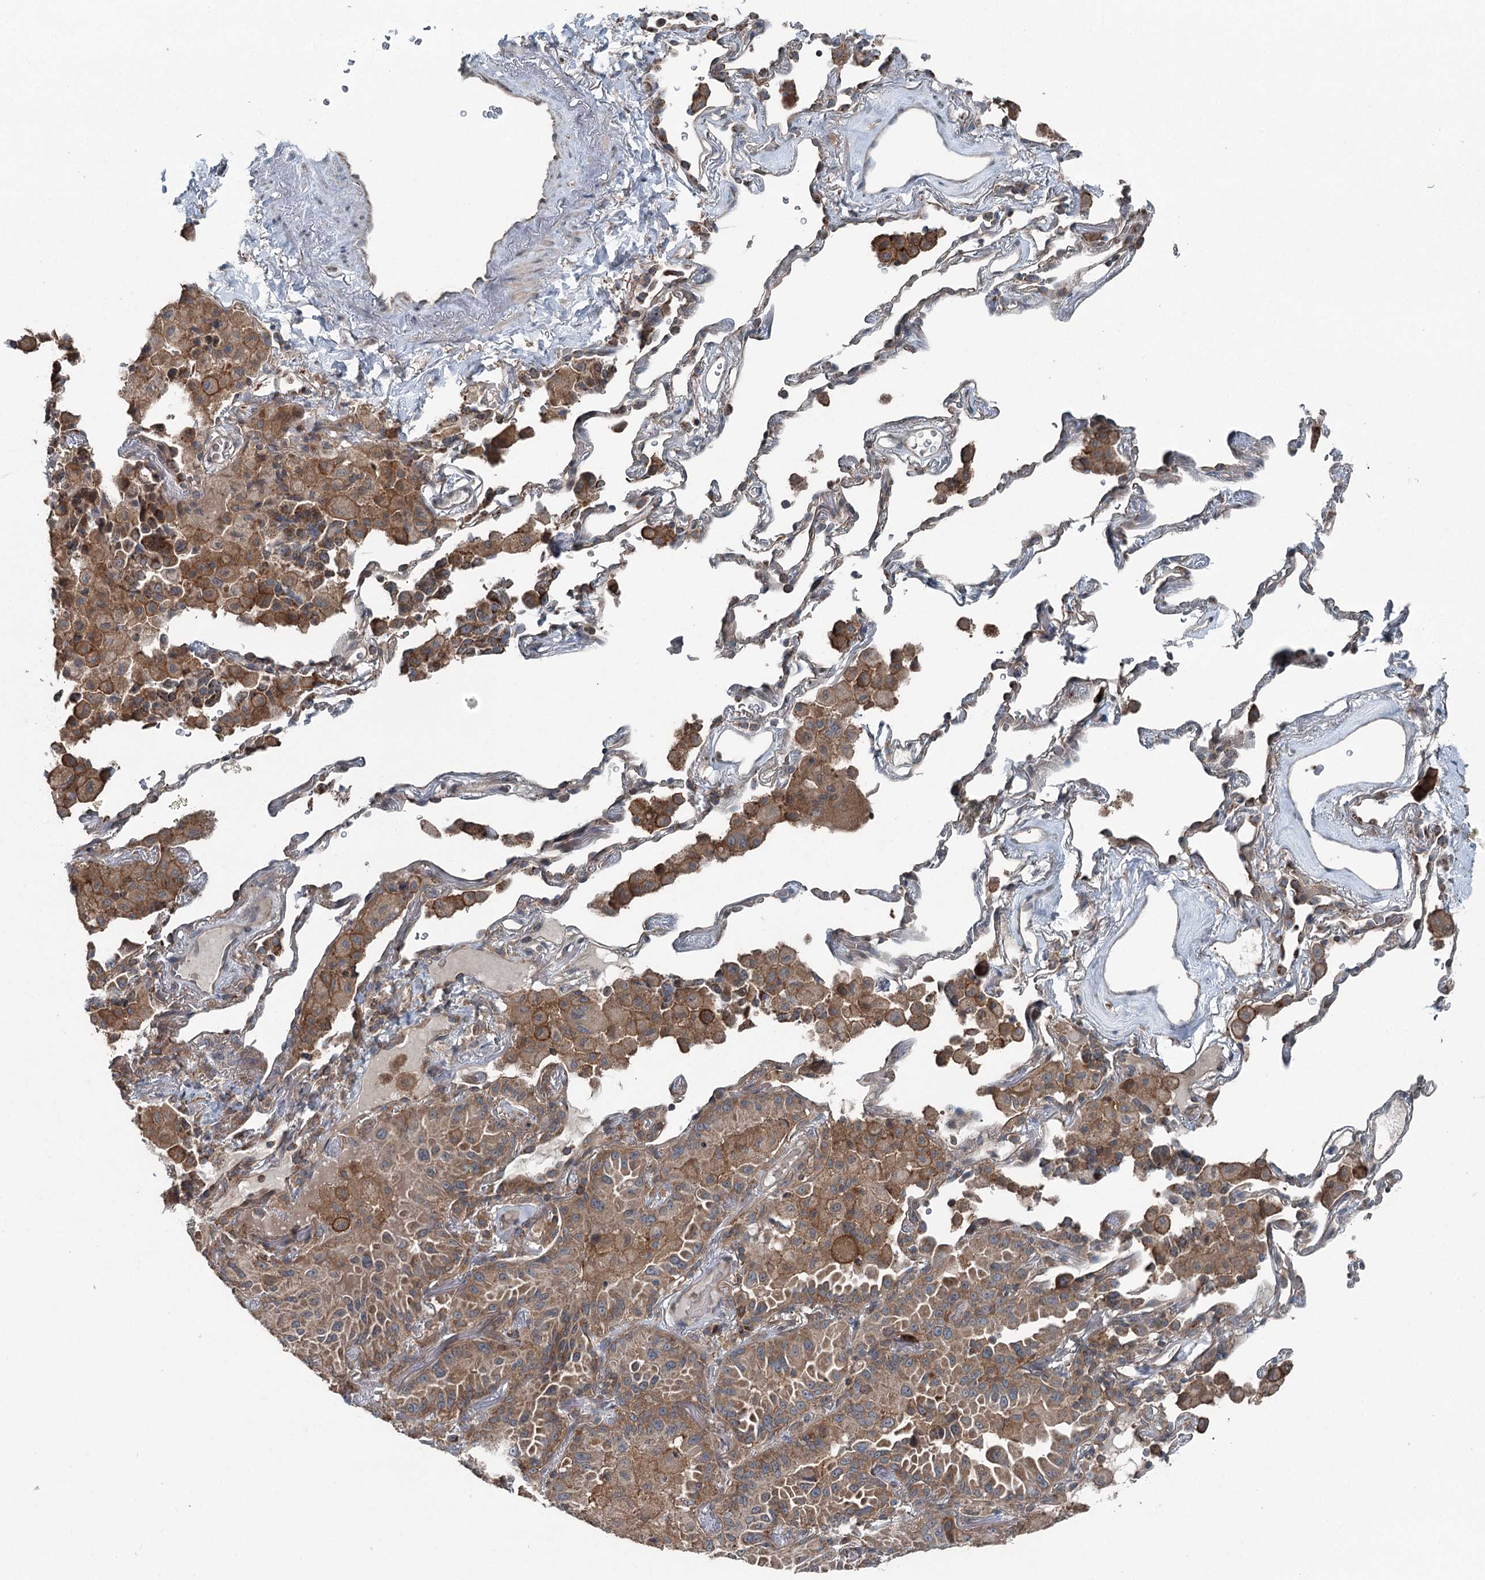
{"staining": {"intensity": "moderate", "quantity": ">75%", "location": "cytoplasmic/membranous"}, "tissue": "lung cancer", "cell_type": "Tumor cells", "image_type": "cancer", "snomed": [{"axis": "morphology", "description": "Adenocarcinoma, NOS"}, {"axis": "topography", "description": "Lung"}], "caption": "IHC (DAB) staining of human lung cancer (adenocarcinoma) exhibits moderate cytoplasmic/membranous protein positivity in about >75% of tumor cells.", "gene": "SKIC3", "patient": {"sex": "female", "age": 69}}